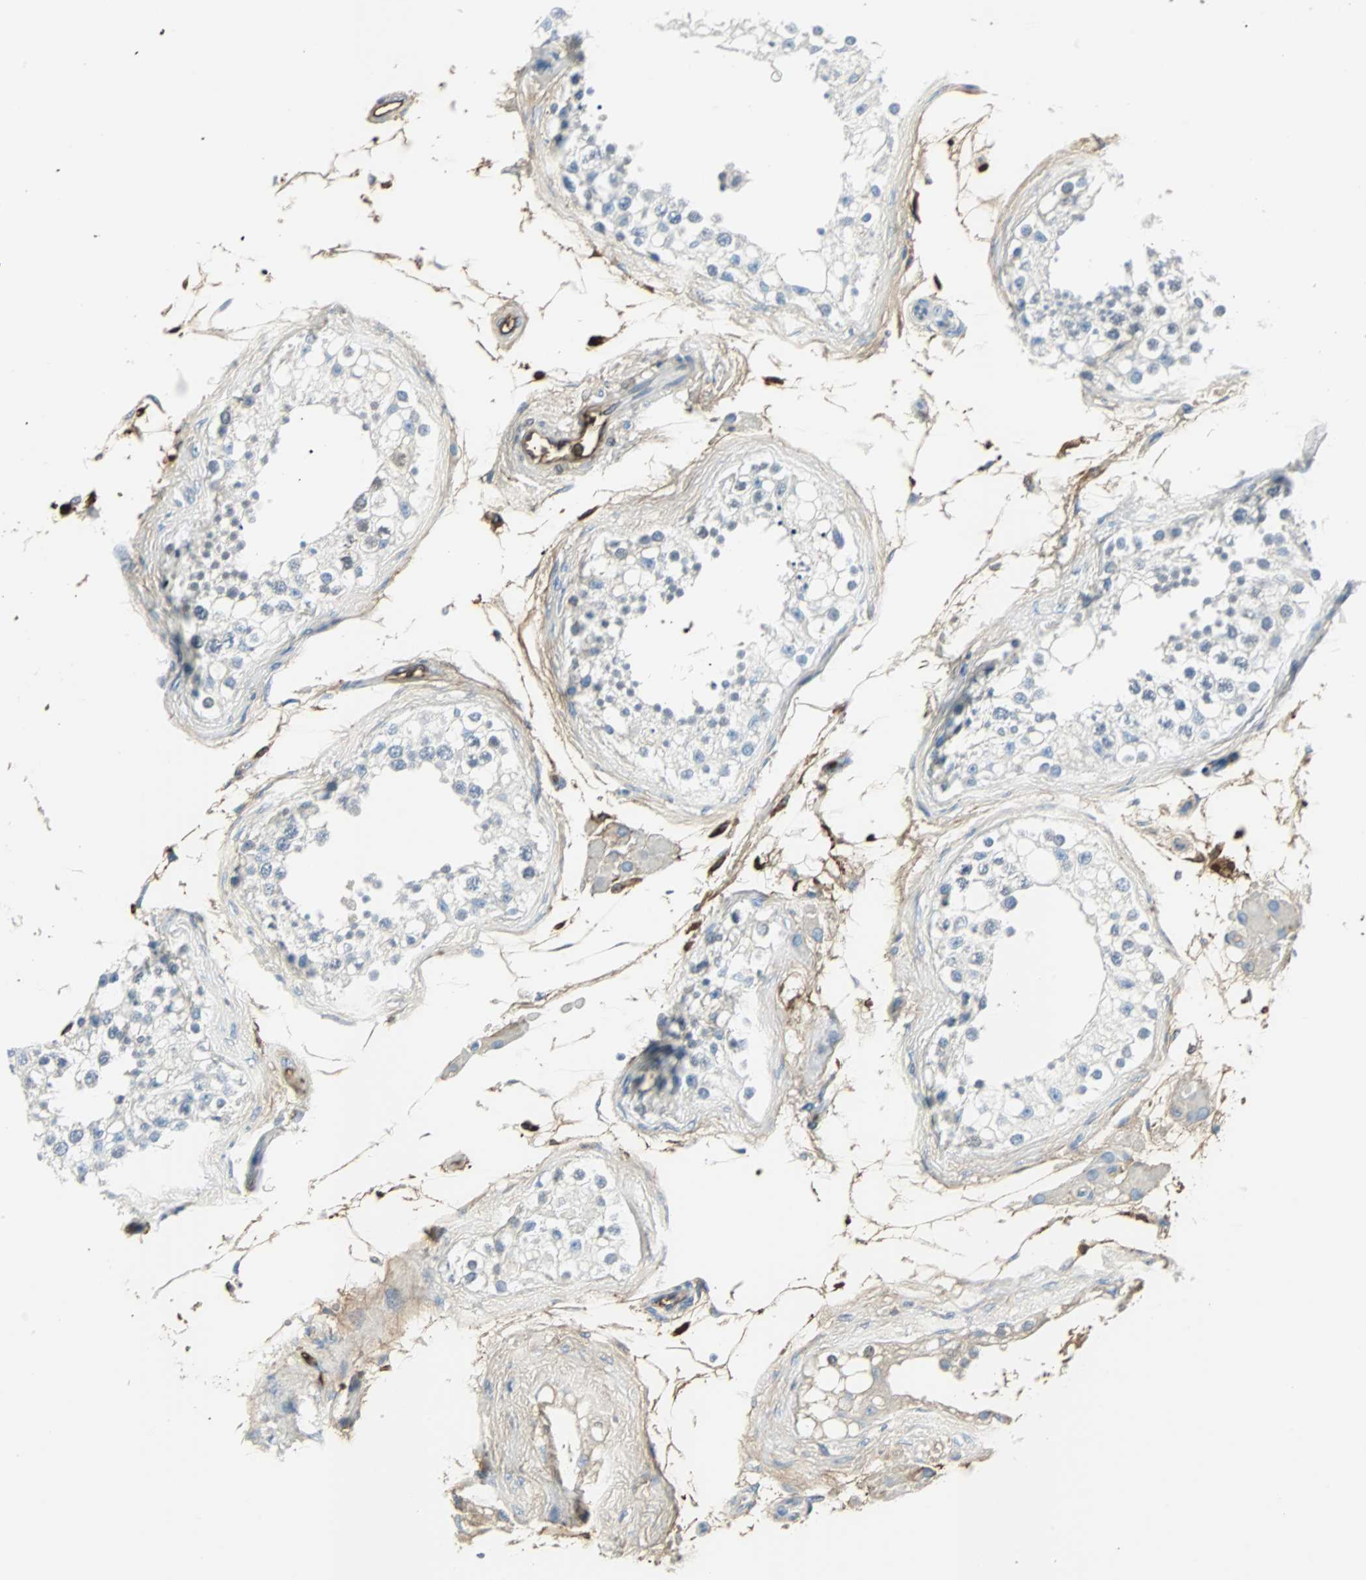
{"staining": {"intensity": "negative", "quantity": "none", "location": "none"}, "tissue": "testis", "cell_type": "Cells in seminiferous ducts", "image_type": "normal", "snomed": [{"axis": "morphology", "description": "Normal tissue, NOS"}, {"axis": "topography", "description": "Testis"}], "caption": "Testis was stained to show a protein in brown. There is no significant positivity in cells in seminiferous ducts. Brightfield microscopy of immunohistochemistry stained with DAB (3,3'-diaminobenzidine) (brown) and hematoxylin (blue), captured at high magnification.", "gene": "IGHA1", "patient": {"sex": "male", "age": 68}}